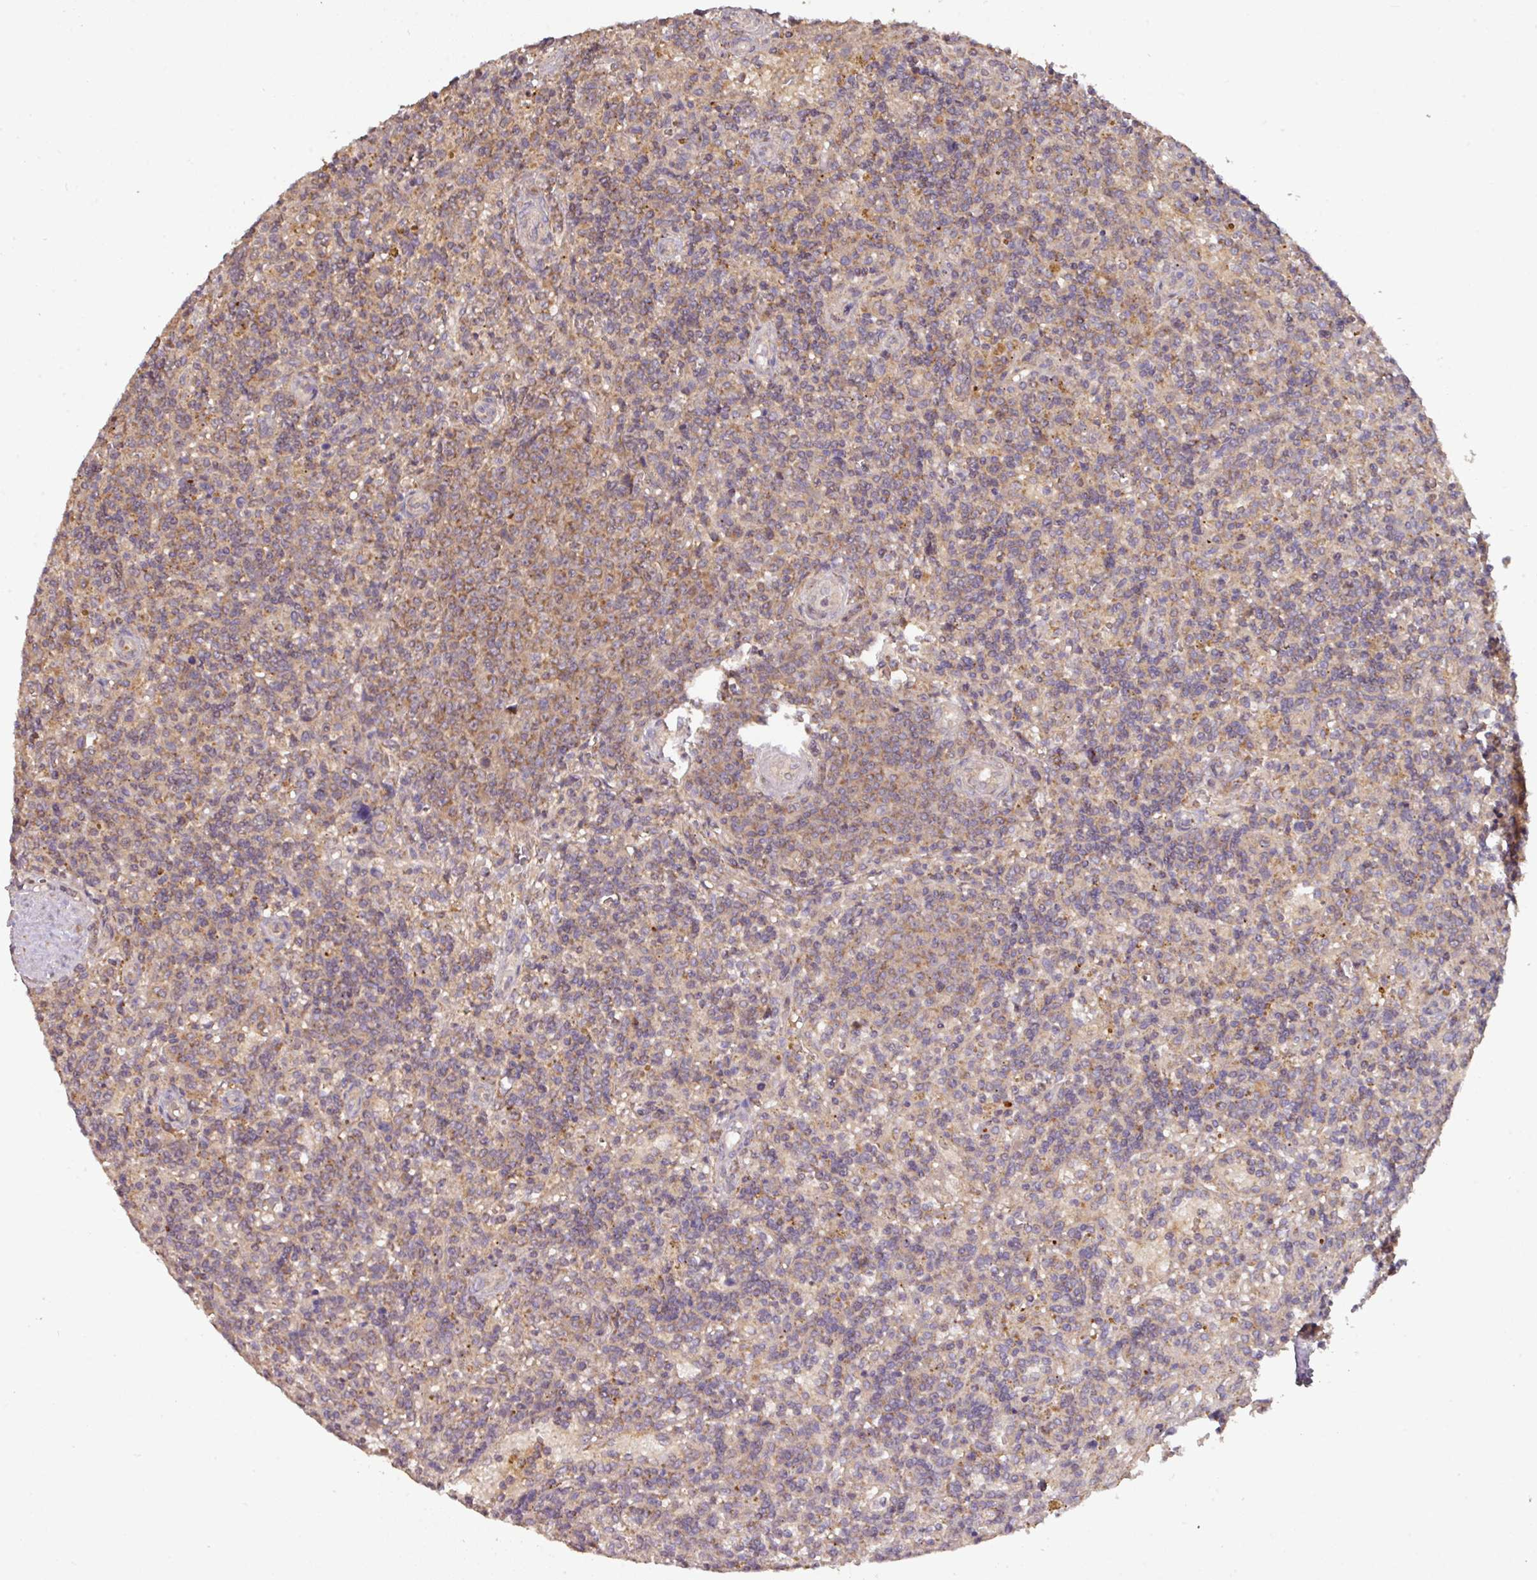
{"staining": {"intensity": "moderate", "quantity": "25%-75%", "location": "cytoplasmic/membranous"}, "tissue": "lymphoma", "cell_type": "Tumor cells", "image_type": "cancer", "snomed": [{"axis": "morphology", "description": "Malignant lymphoma, non-Hodgkin's type, Low grade"}, {"axis": "topography", "description": "Spleen"}], "caption": "Protein expression by immunohistochemistry reveals moderate cytoplasmic/membranous positivity in approximately 25%-75% of tumor cells in lymphoma.", "gene": "MRRF", "patient": {"sex": "male", "age": 67}}